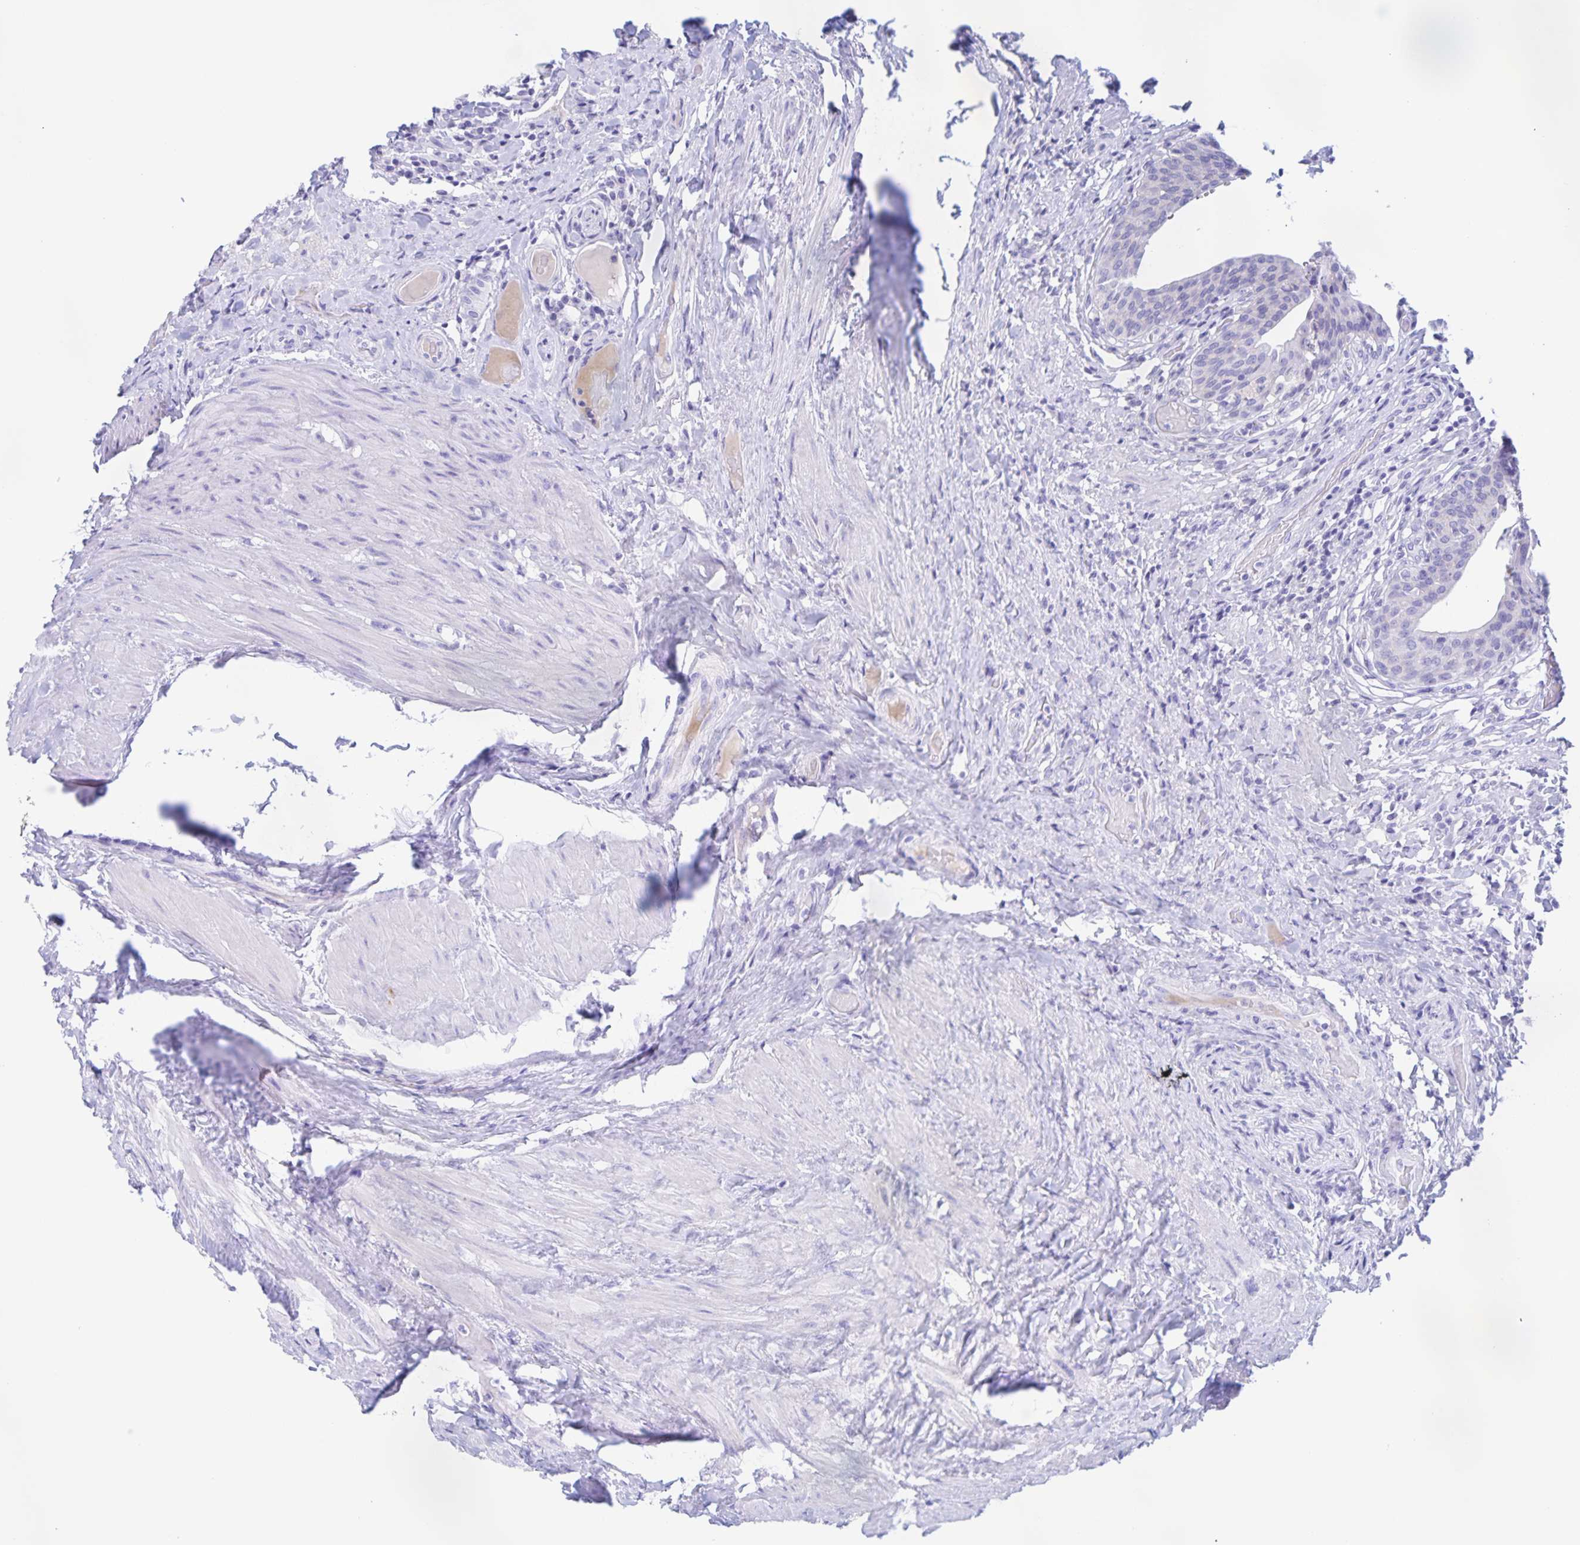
{"staining": {"intensity": "negative", "quantity": "none", "location": "none"}, "tissue": "urinary bladder", "cell_type": "Urothelial cells", "image_type": "normal", "snomed": [{"axis": "morphology", "description": "Normal tissue, NOS"}, {"axis": "topography", "description": "Urinary bladder"}, {"axis": "topography", "description": "Peripheral nerve tissue"}], "caption": "Immunohistochemistry (IHC) micrograph of normal urinary bladder stained for a protein (brown), which exhibits no expression in urothelial cells.", "gene": "CATSPER4", "patient": {"sex": "male", "age": 66}}